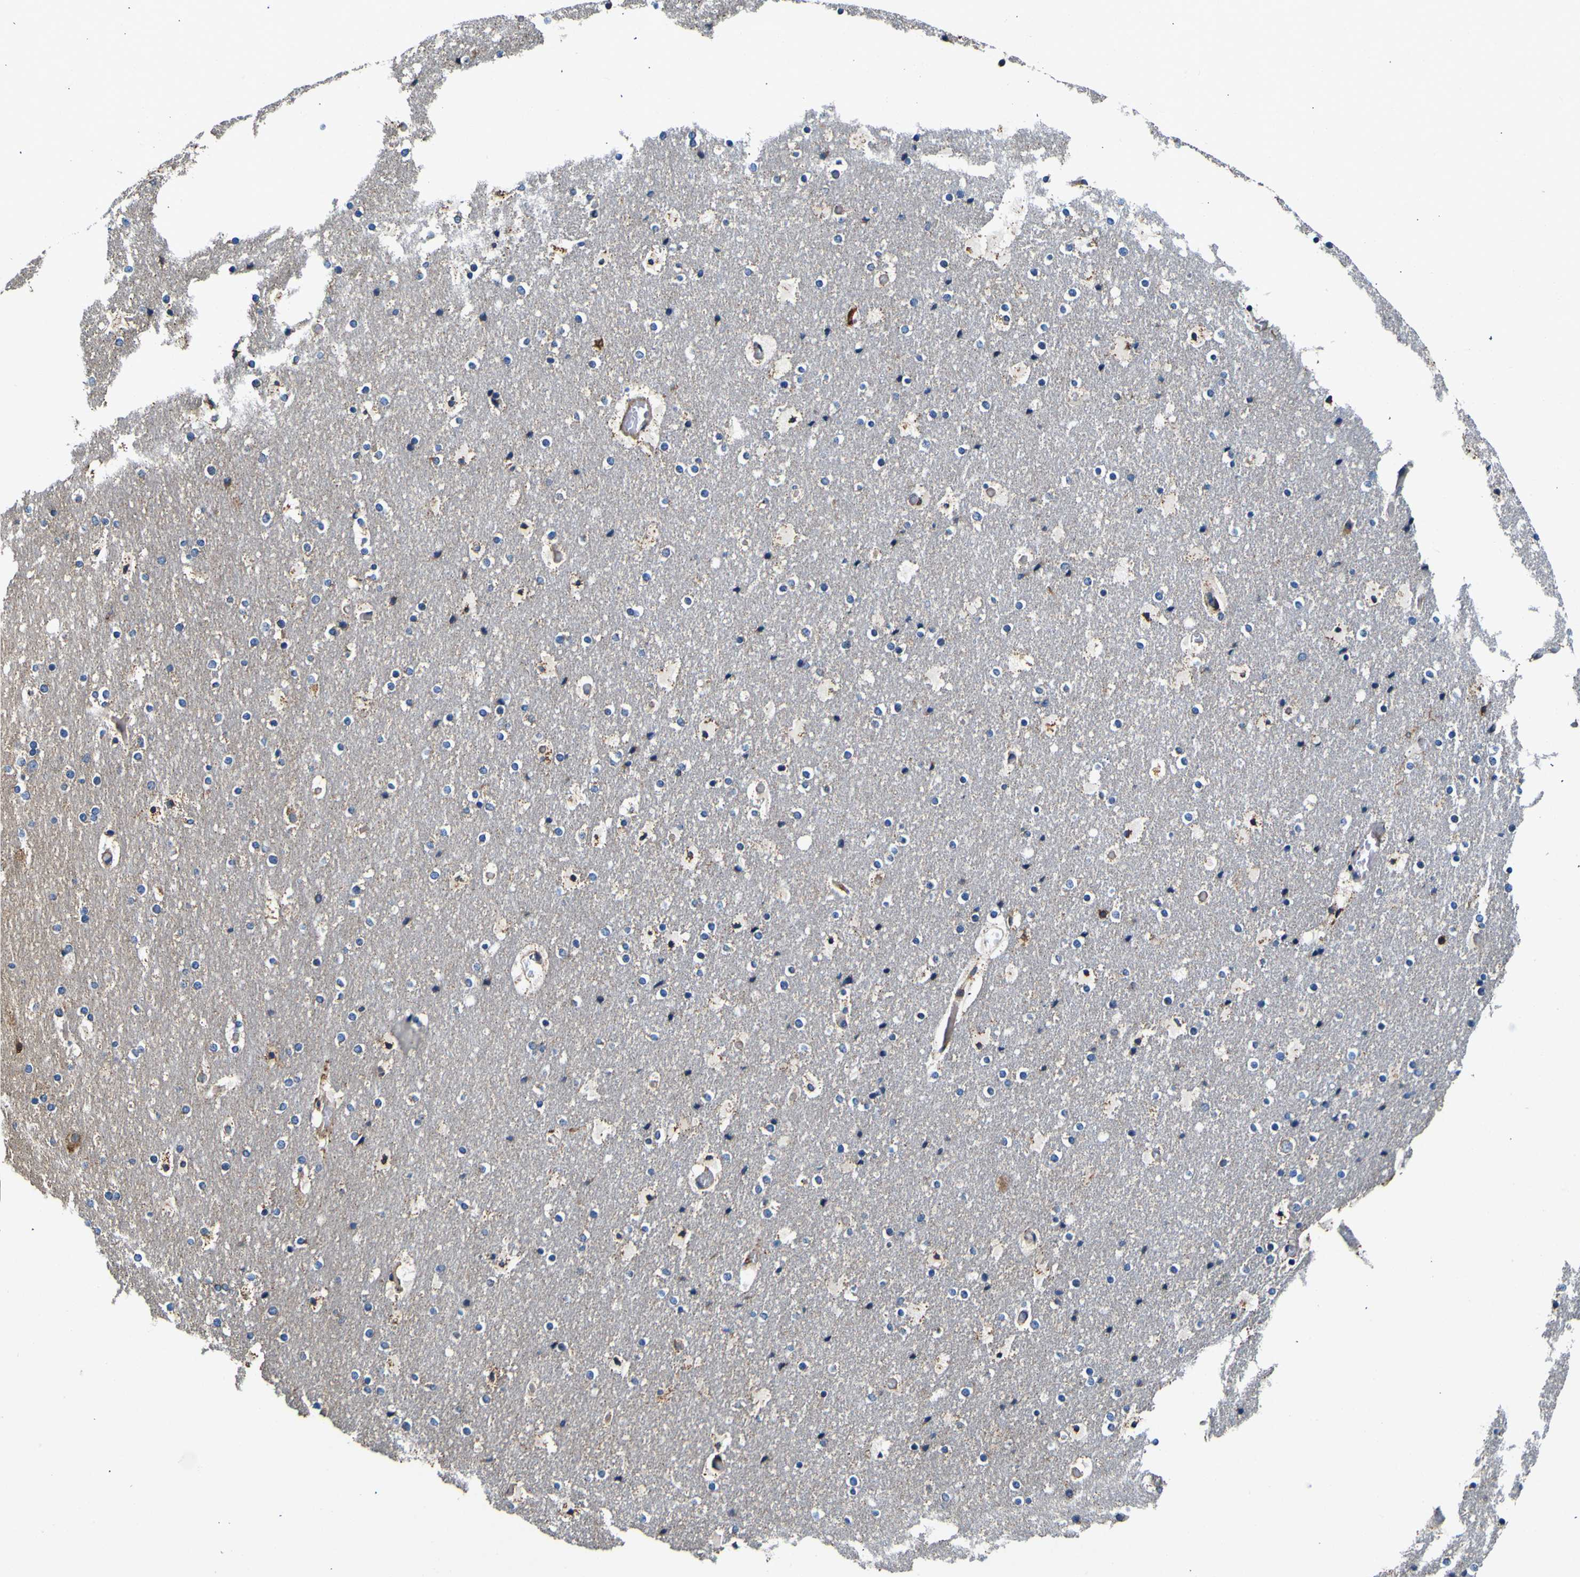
{"staining": {"intensity": "weak", "quantity": "25%-75%", "location": "cytoplasmic/membranous"}, "tissue": "cerebral cortex", "cell_type": "Endothelial cells", "image_type": "normal", "snomed": [{"axis": "morphology", "description": "Normal tissue, NOS"}, {"axis": "topography", "description": "Cerebral cortex"}], "caption": "High-magnification brightfield microscopy of unremarkable cerebral cortex stained with DAB (brown) and counterstained with hematoxylin (blue). endothelial cells exhibit weak cytoplasmic/membranous expression is appreciated in about25%-75% of cells.", "gene": "INPP5A", "patient": {"sex": "male", "age": 57}}